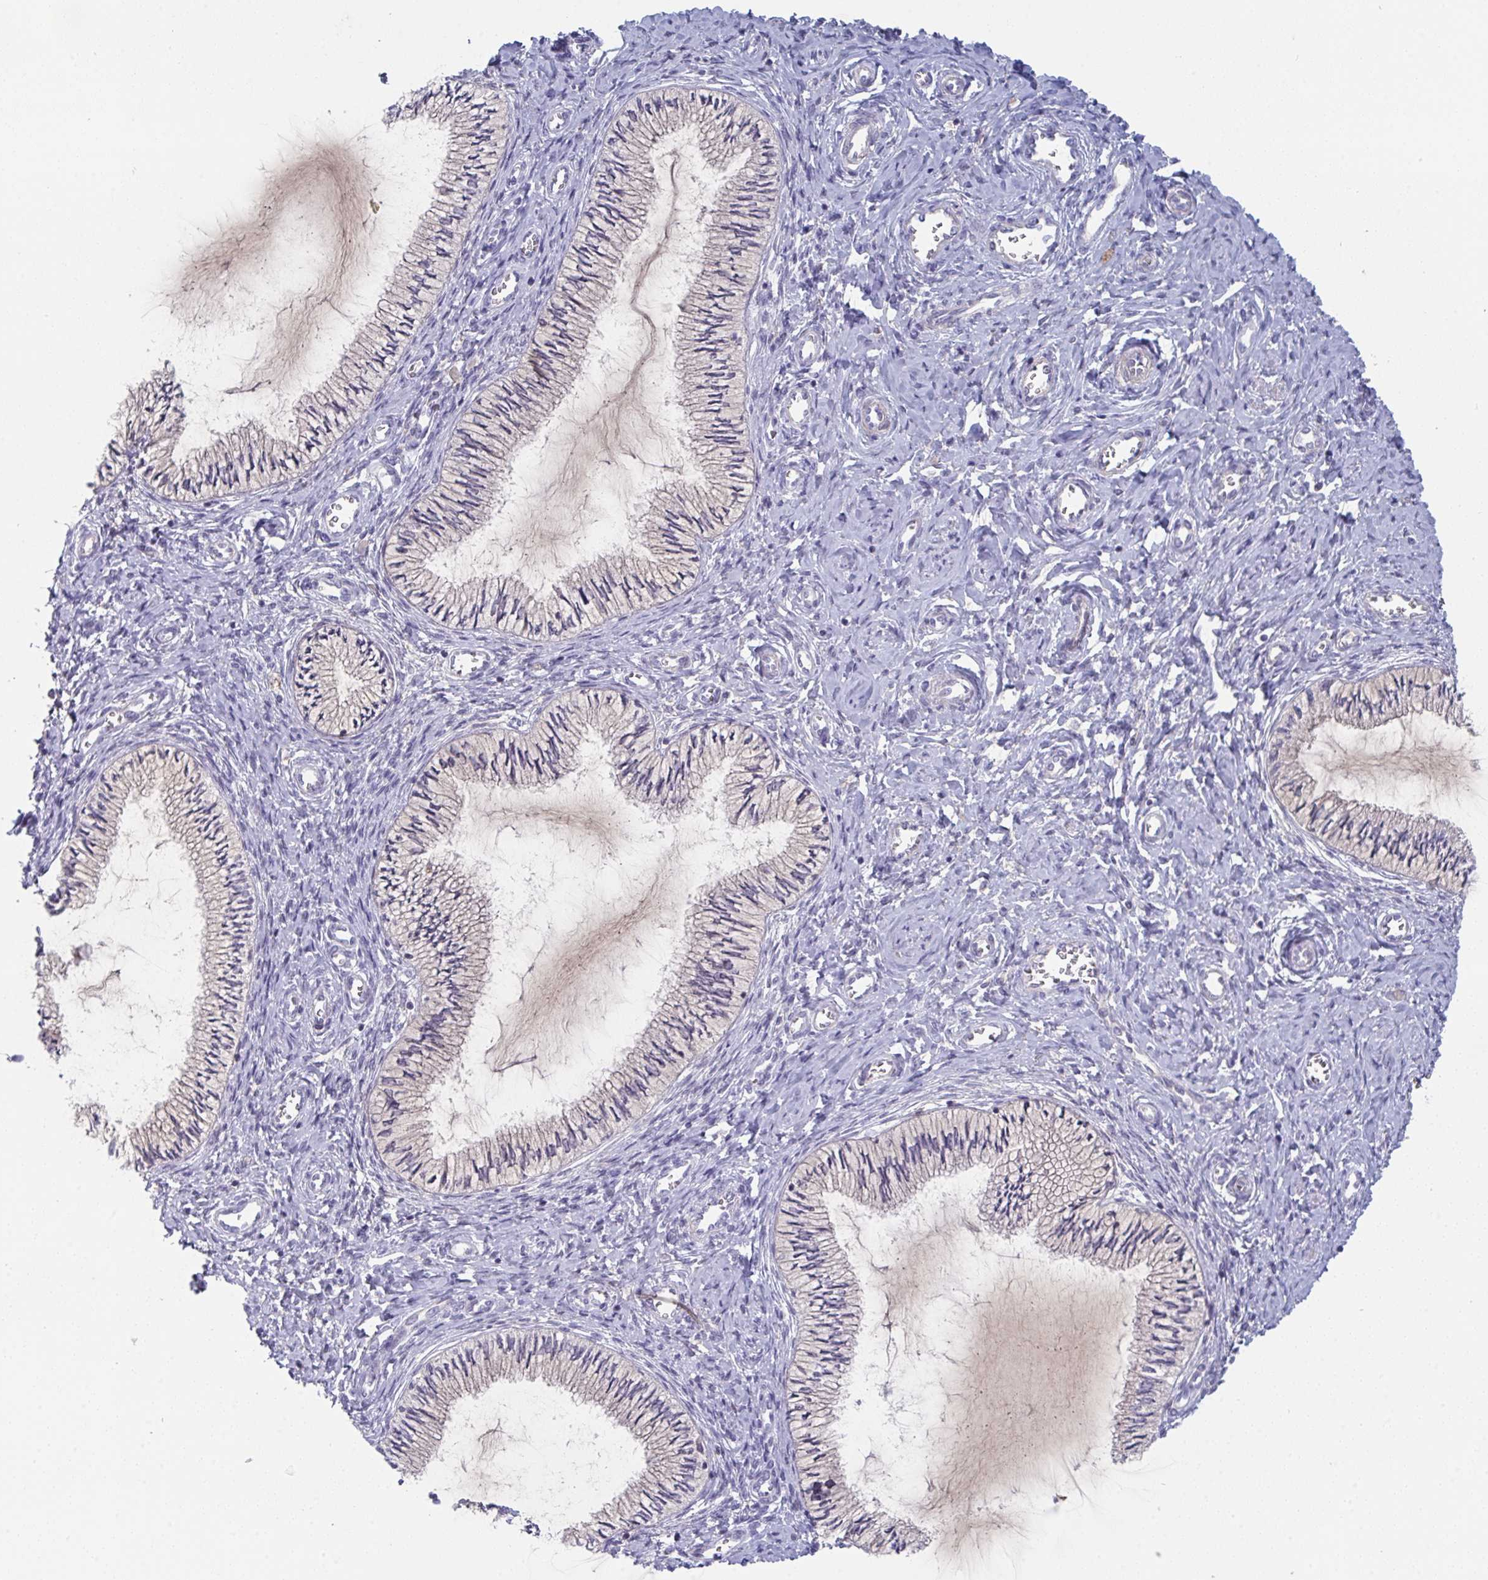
{"staining": {"intensity": "negative", "quantity": "none", "location": "none"}, "tissue": "cervix", "cell_type": "Glandular cells", "image_type": "normal", "snomed": [{"axis": "morphology", "description": "Normal tissue, NOS"}, {"axis": "topography", "description": "Cervix"}], "caption": "This is an immunohistochemistry image of normal human cervix. There is no positivity in glandular cells.", "gene": "HGFAC", "patient": {"sex": "female", "age": 24}}